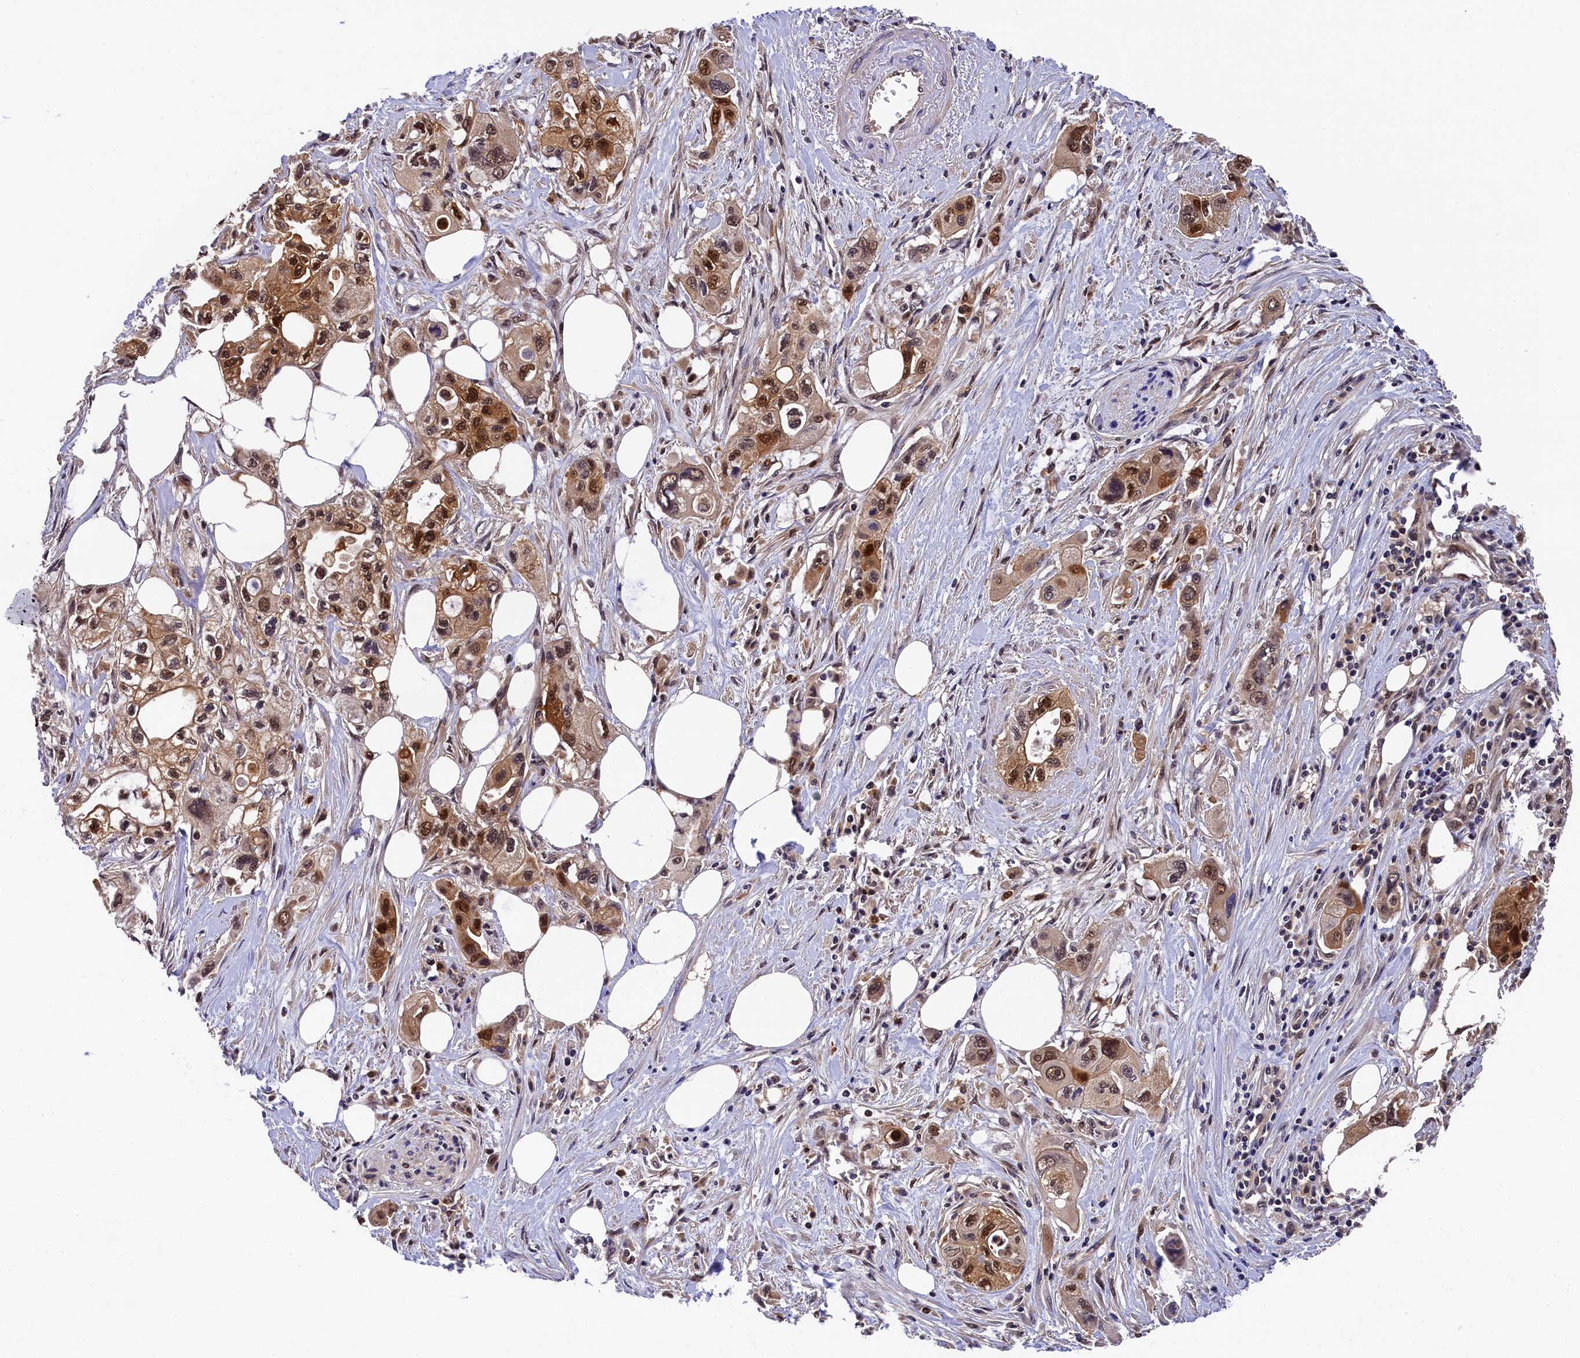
{"staining": {"intensity": "moderate", "quantity": ">75%", "location": "cytoplasmic/membranous,nuclear"}, "tissue": "pancreatic cancer", "cell_type": "Tumor cells", "image_type": "cancer", "snomed": [{"axis": "morphology", "description": "Adenocarcinoma, NOS"}, {"axis": "topography", "description": "Pancreas"}], "caption": "IHC micrograph of neoplastic tissue: pancreatic cancer (adenocarcinoma) stained using immunohistochemistry displays medium levels of moderate protein expression localized specifically in the cytoplasmic/membranous and nuclear of tumor cells, appearing as a cytoplasmic/membranous and nuclear brown color.", "gene": "EIF6", "patient": {"sex": "male", "age": 75}}